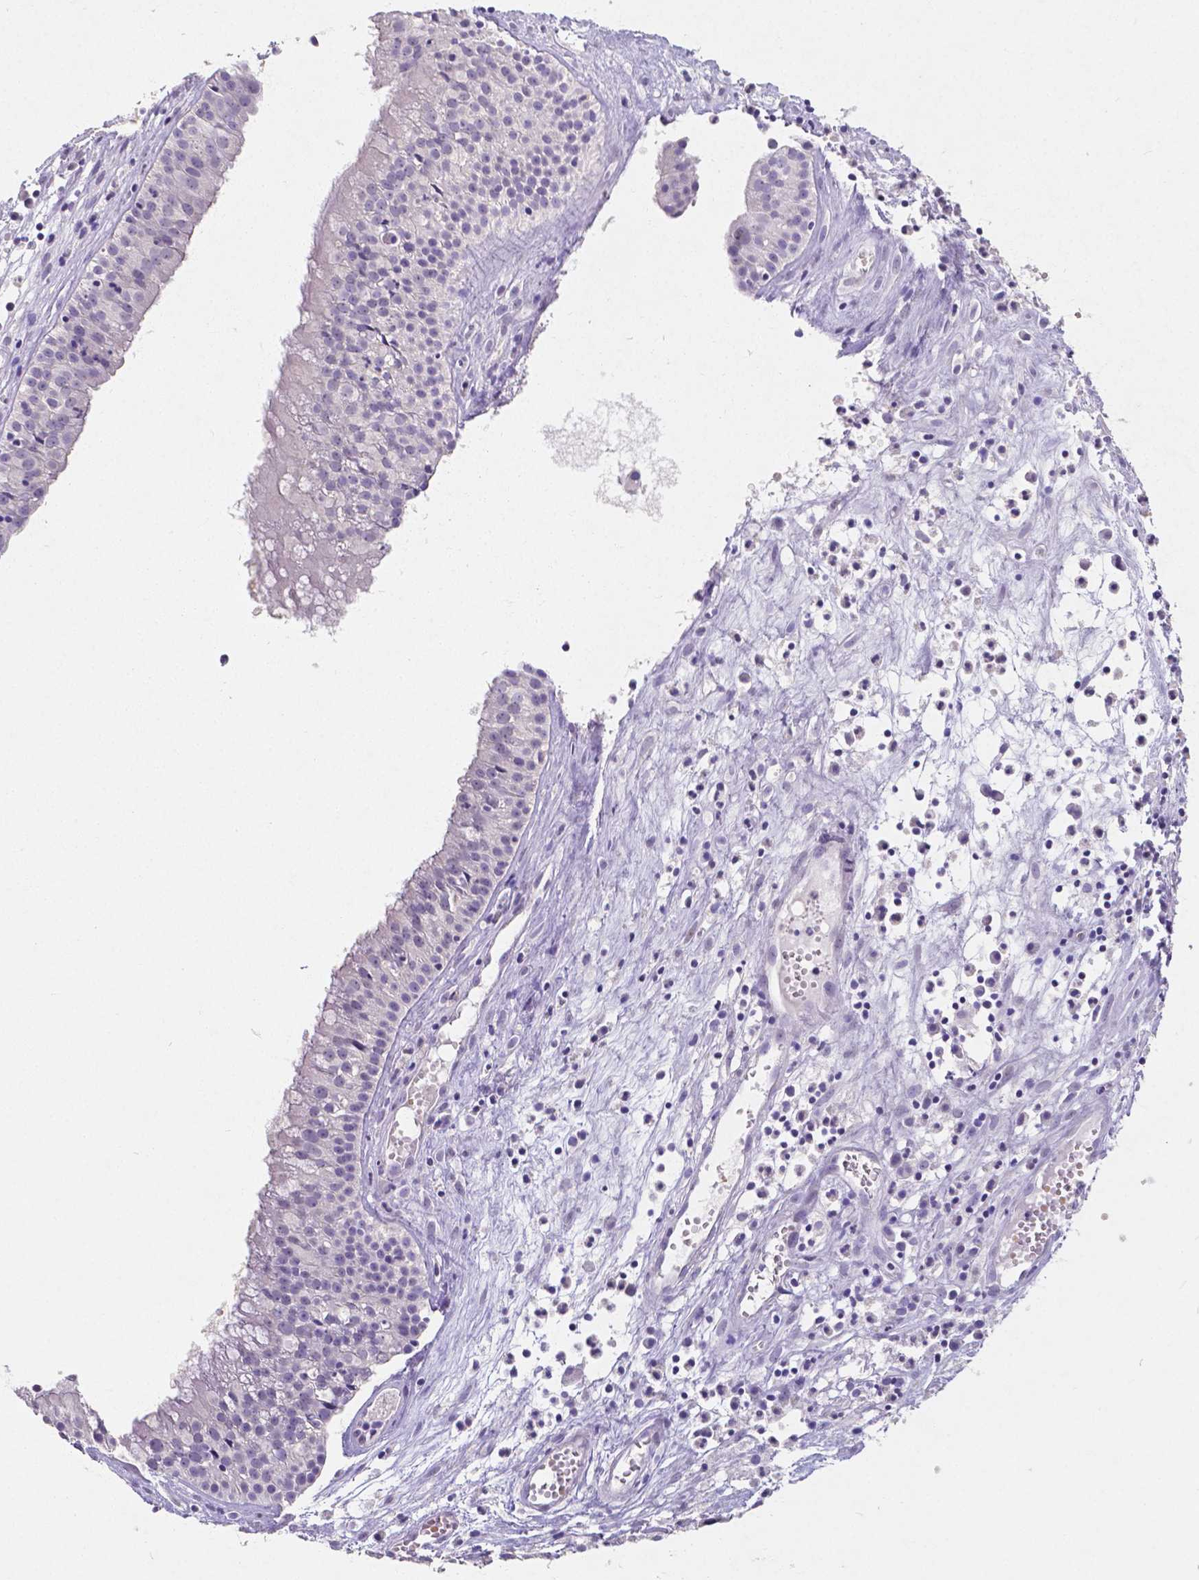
{"staining": {"intensity": "negative", "quantity": "none", "location": "none"}, "tissue": "nasopharynx", "cell_type": "Respiratory epithelial cells", "image_type": "normal", "snomed": [{"axis": "morphology", "description": "Normal tissue, NOS"}, {"axis": "topography", "description": "Nasopharynx"}], "caption": "Immunohistochemical staining of normal nasopharynx shows no significant staining in respiratory epithelial cells. (DAB immunohistochemistry (IHC), high magnification).", "gene": "SATB2", "patient": {"sex": "male", "age": 31}}